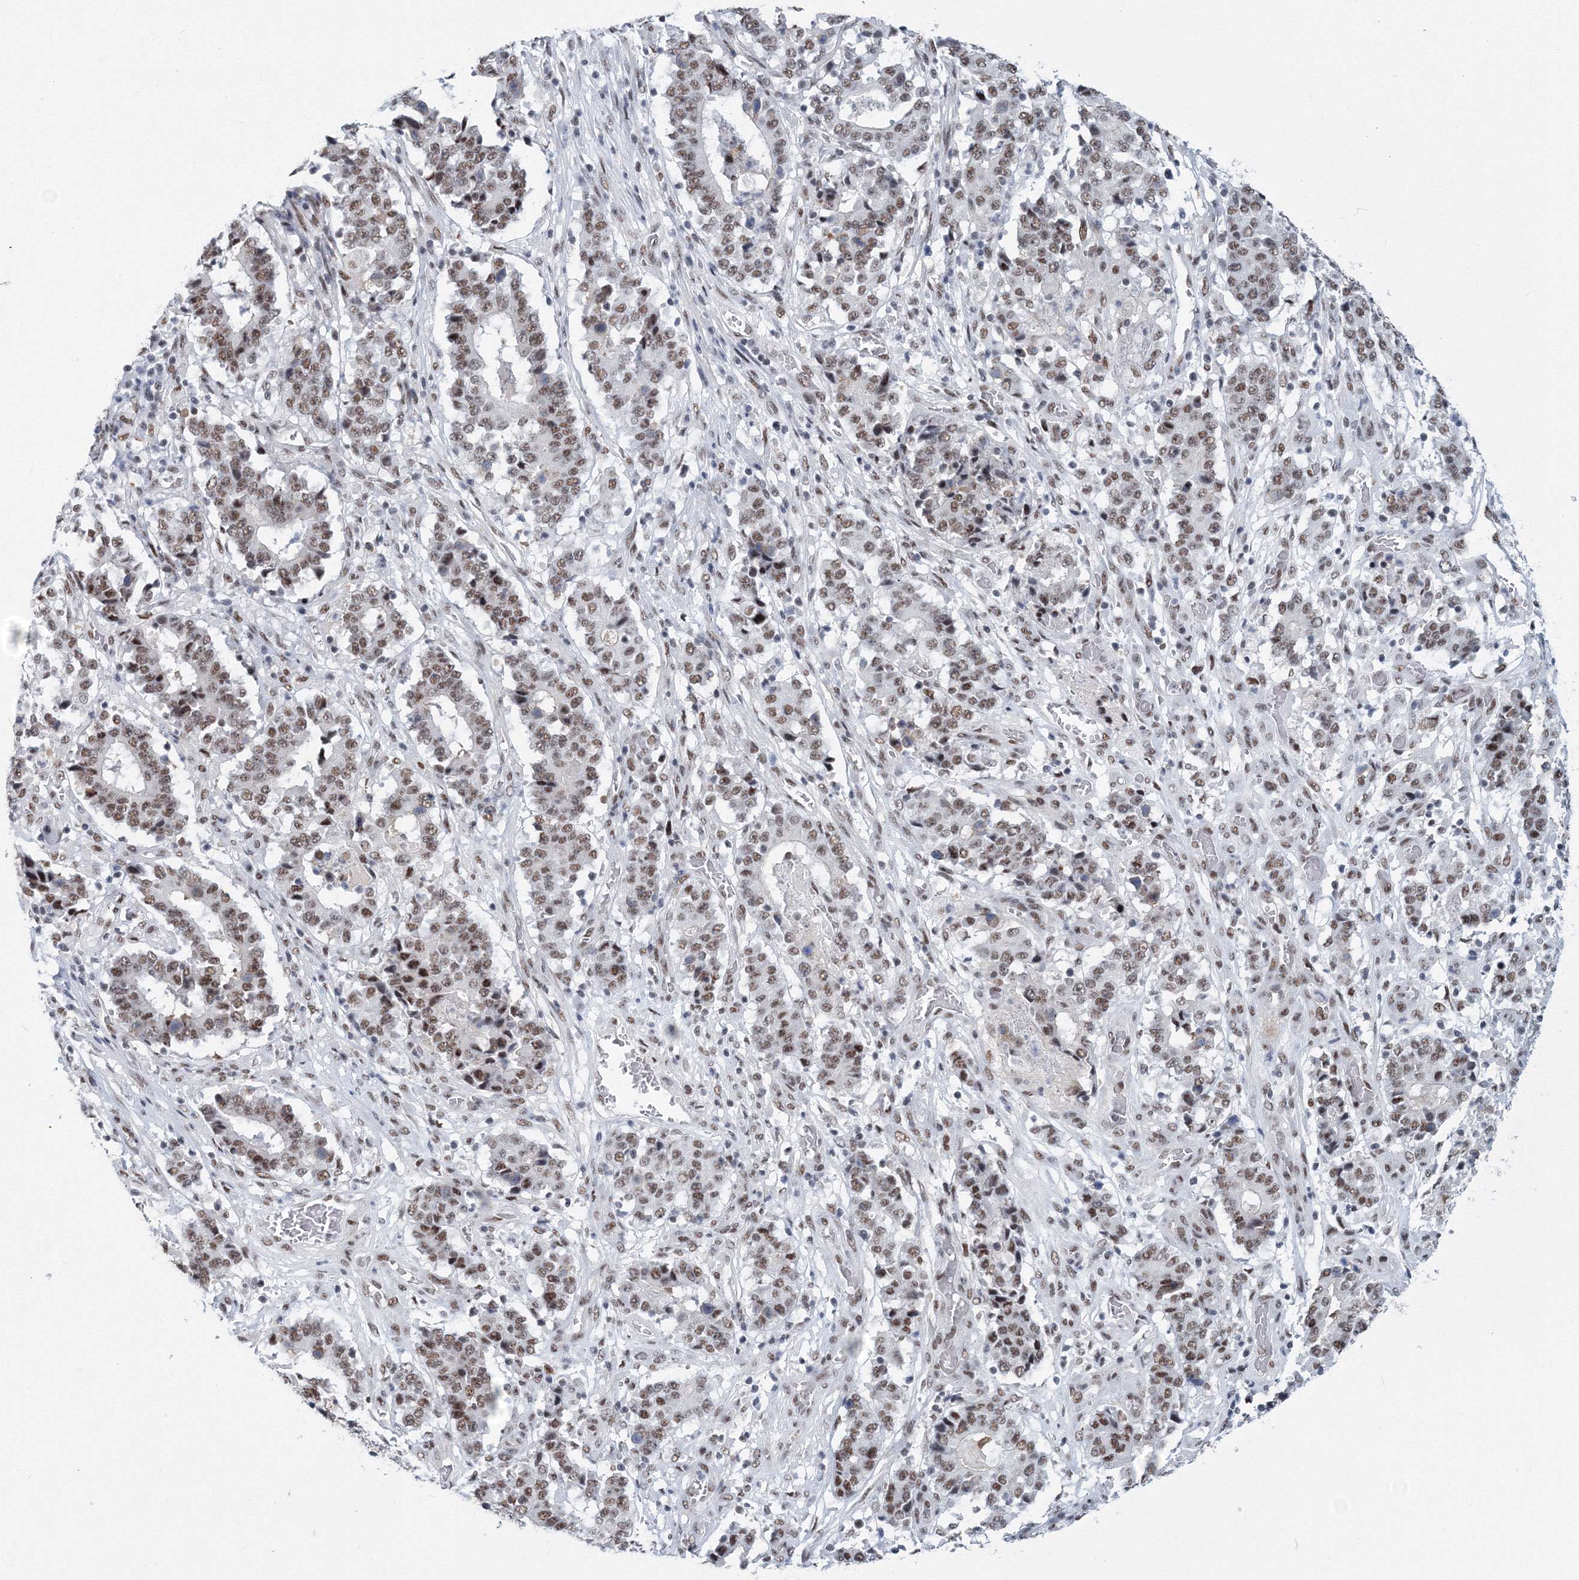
{"staining": {"intensity": "moderate", "quantity": ">75%", "location": "nuclear"}, "tissue": "stomach cancer", "cell_type": "Tumor cells", "image_type": "cancer", "snomed": [{"axis": "morphology", "description": "Adenocarcinoma, NOS"}, {"axis": "topography", "description": "Stomach"}], "caption": "Adenocarcinoma (stomach) stained with immunohistochemistry (IHC) reveals moderate nuclear expression in about >75% of tumor cells. Ihc stains the protein in brown and the nuclei are stained blue.", "gene": "SF3B6", "patient": {"sex": "male", "age": 59}}